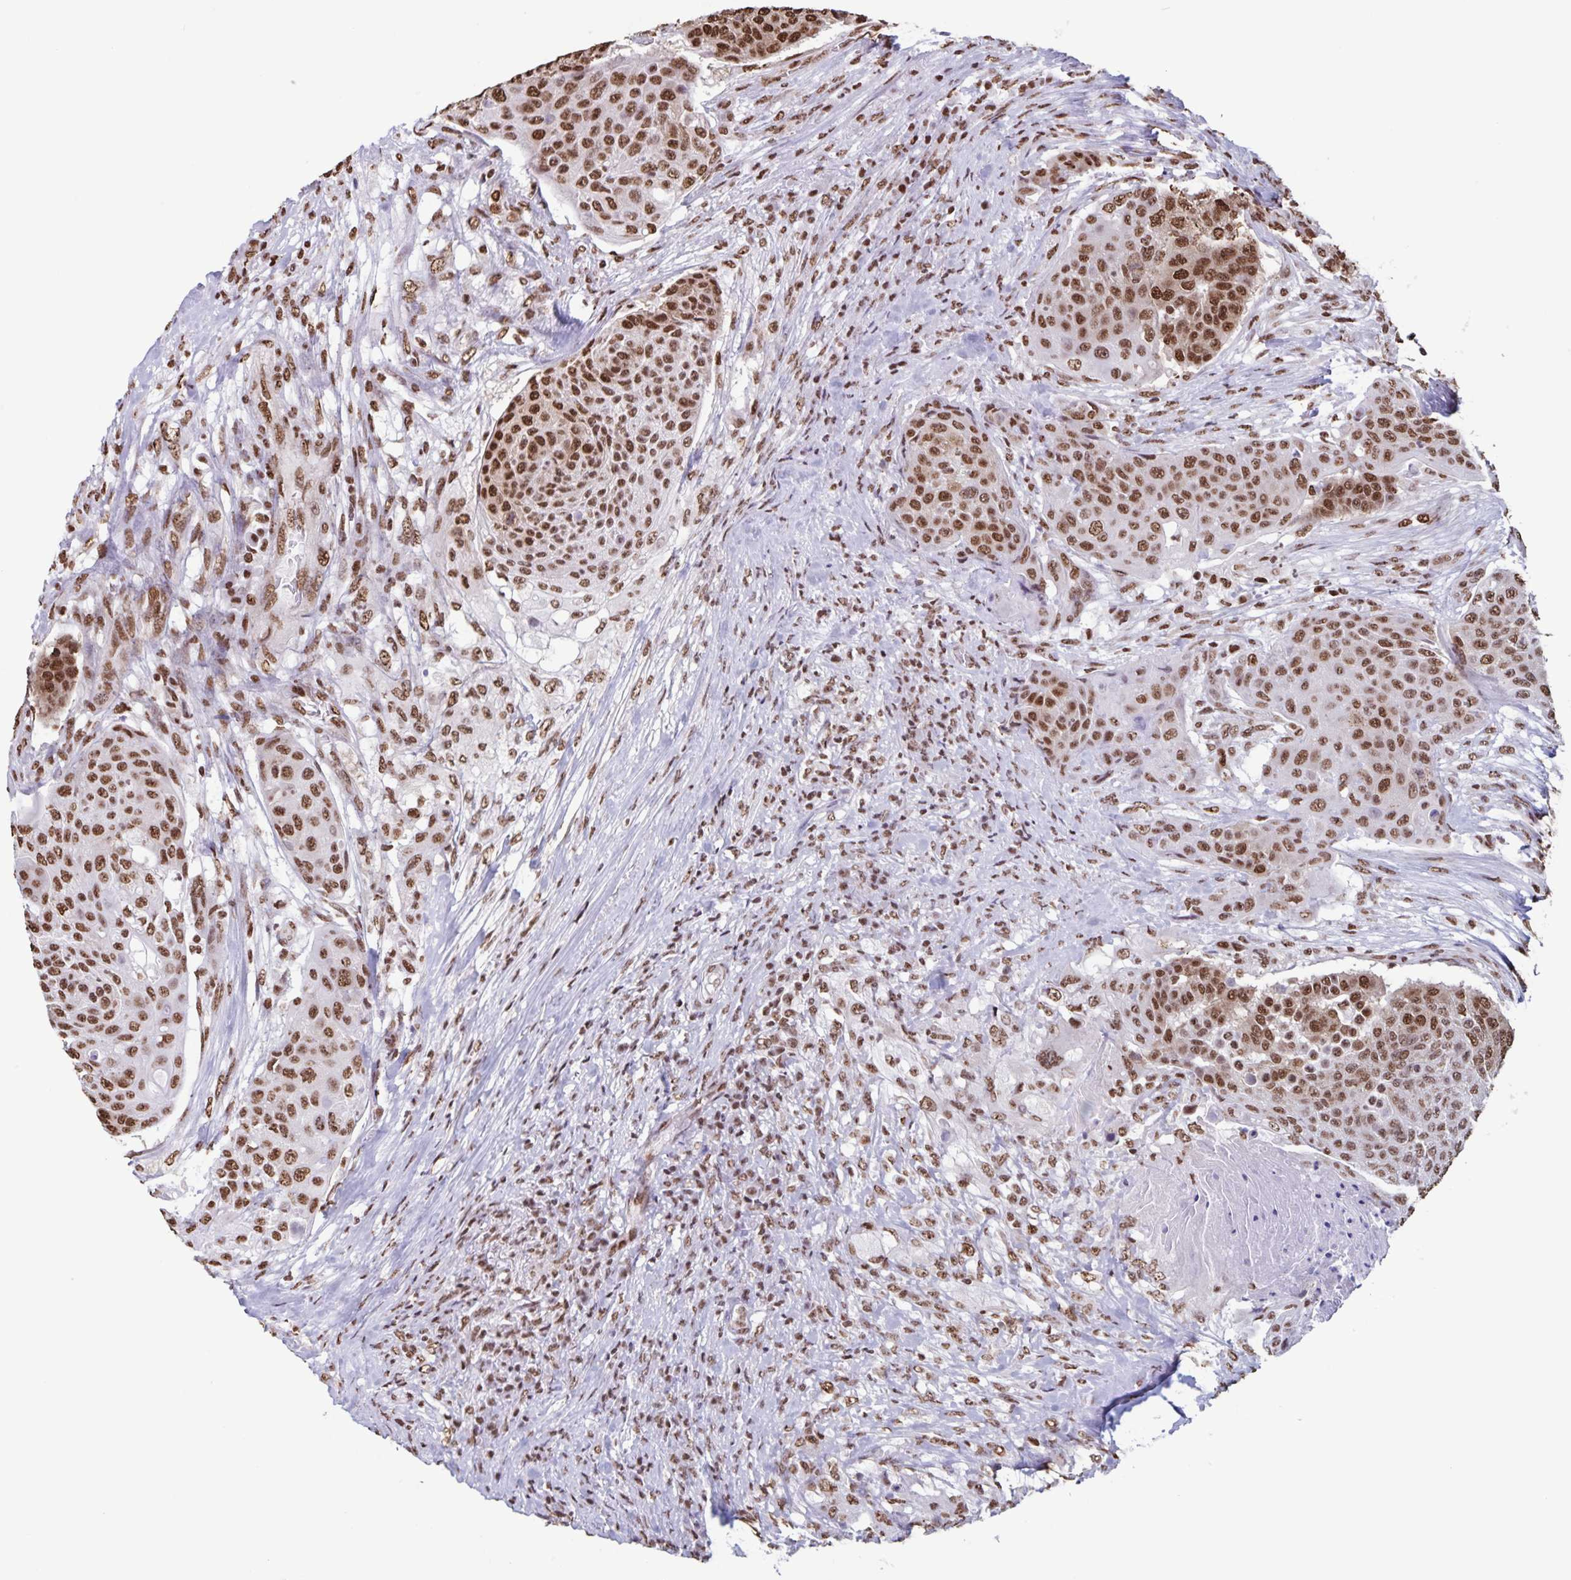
{"staining": {"intensity": "moderate", "quantity": ">75%", "location": "nuclear"}, "tissue": "urothelial cancer", "cell_type": "Tumor cells", "image_type": "cancer", "snomed": [{"axis": "morphology", "description": "Urothelial carcinoma, High grade"}, {"axis": "topography", "description": "Urinary bladder"}], "caption": "A high-resolution histopathology image shows immunohistochemistry (IHC) staining of urothelial carcinoma (high-grade), which displays moderate nuclear positivity in approximately >75% of tumor cells.", "gene": "DUT", "patient": {"sex": "female", "age": 63}}